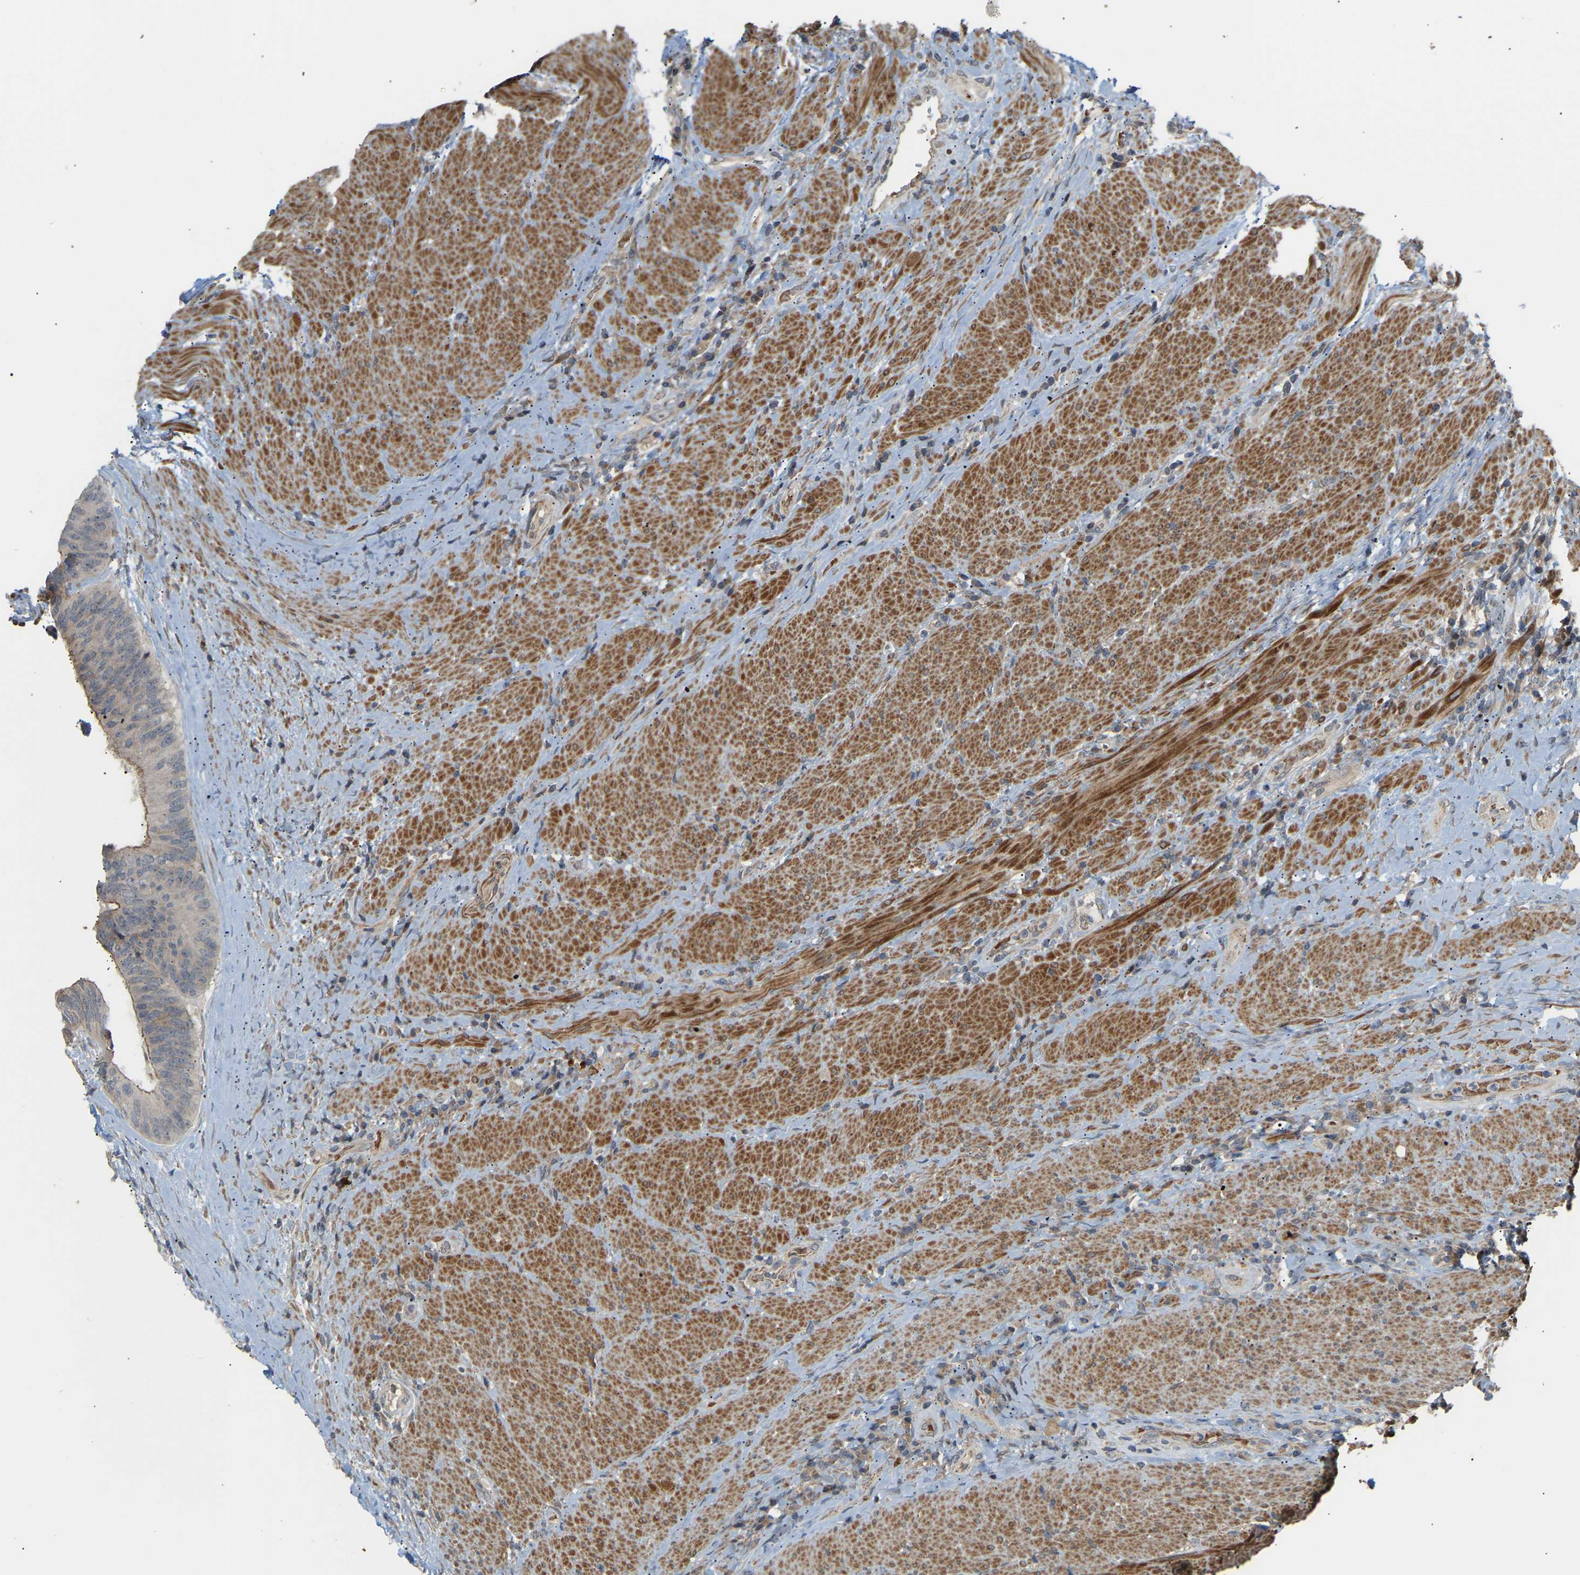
{"staining": {"intensity": "weak", "quantity": ">75%", "location": "cytoplasmic/membranous"}, "tissue": "colorectal cancer", "cell_type": "Tumor cells", "image_type": "cancer", "snomed": [{"axis": "morphology", "description": "Adenocarcinoma, NOS"}, {"axis": "topography", "description": "Rectum"}], "caption": "Immunohistochemical staining of colorectal cancer (adenocarcinoma) shows weak cytoplasmic/membranous protein positivity in approximately >75% of tumor cells.", "gene": "POGLUT2", "patient": {"sex": "male", "age": 72}}